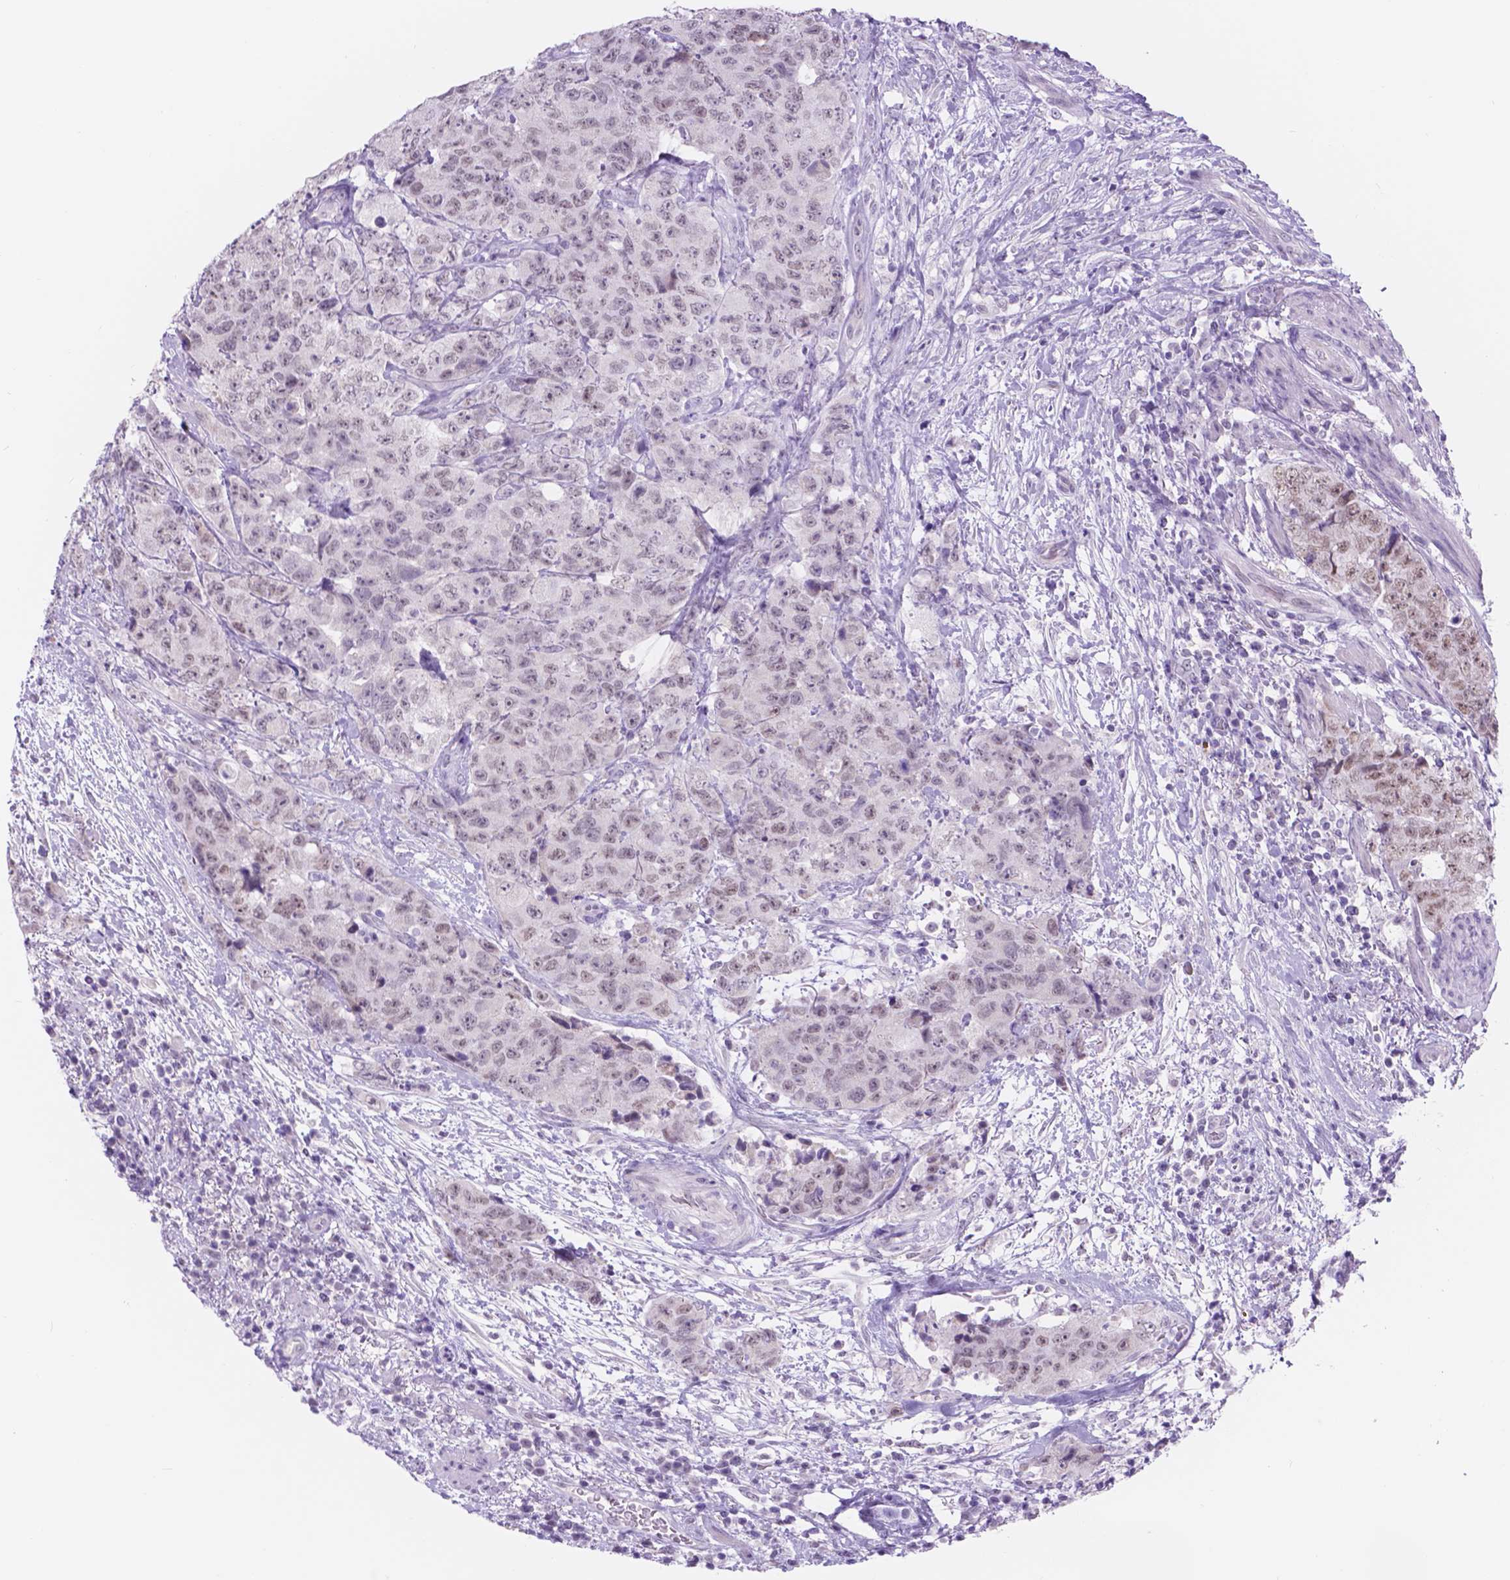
{"staining": {"intensity": "weak", "quantity": "<25%", "location": "nuclear"}, "tissue": "urothelial cancer", "cell_type": "Tumor cells", "image_type": "cancer", "snomed": [{"axis": "morphology", "description": "Urothelial carcinoma, High grade"}, {"axis": "topography", "description": "Urinary bladder"}], "caption": "Immunohistochemistry of human urothelial cancer exhibits no staining in tumor cells.", "gene": "DCC", "patient": {"sex": "female", "age": 78}}